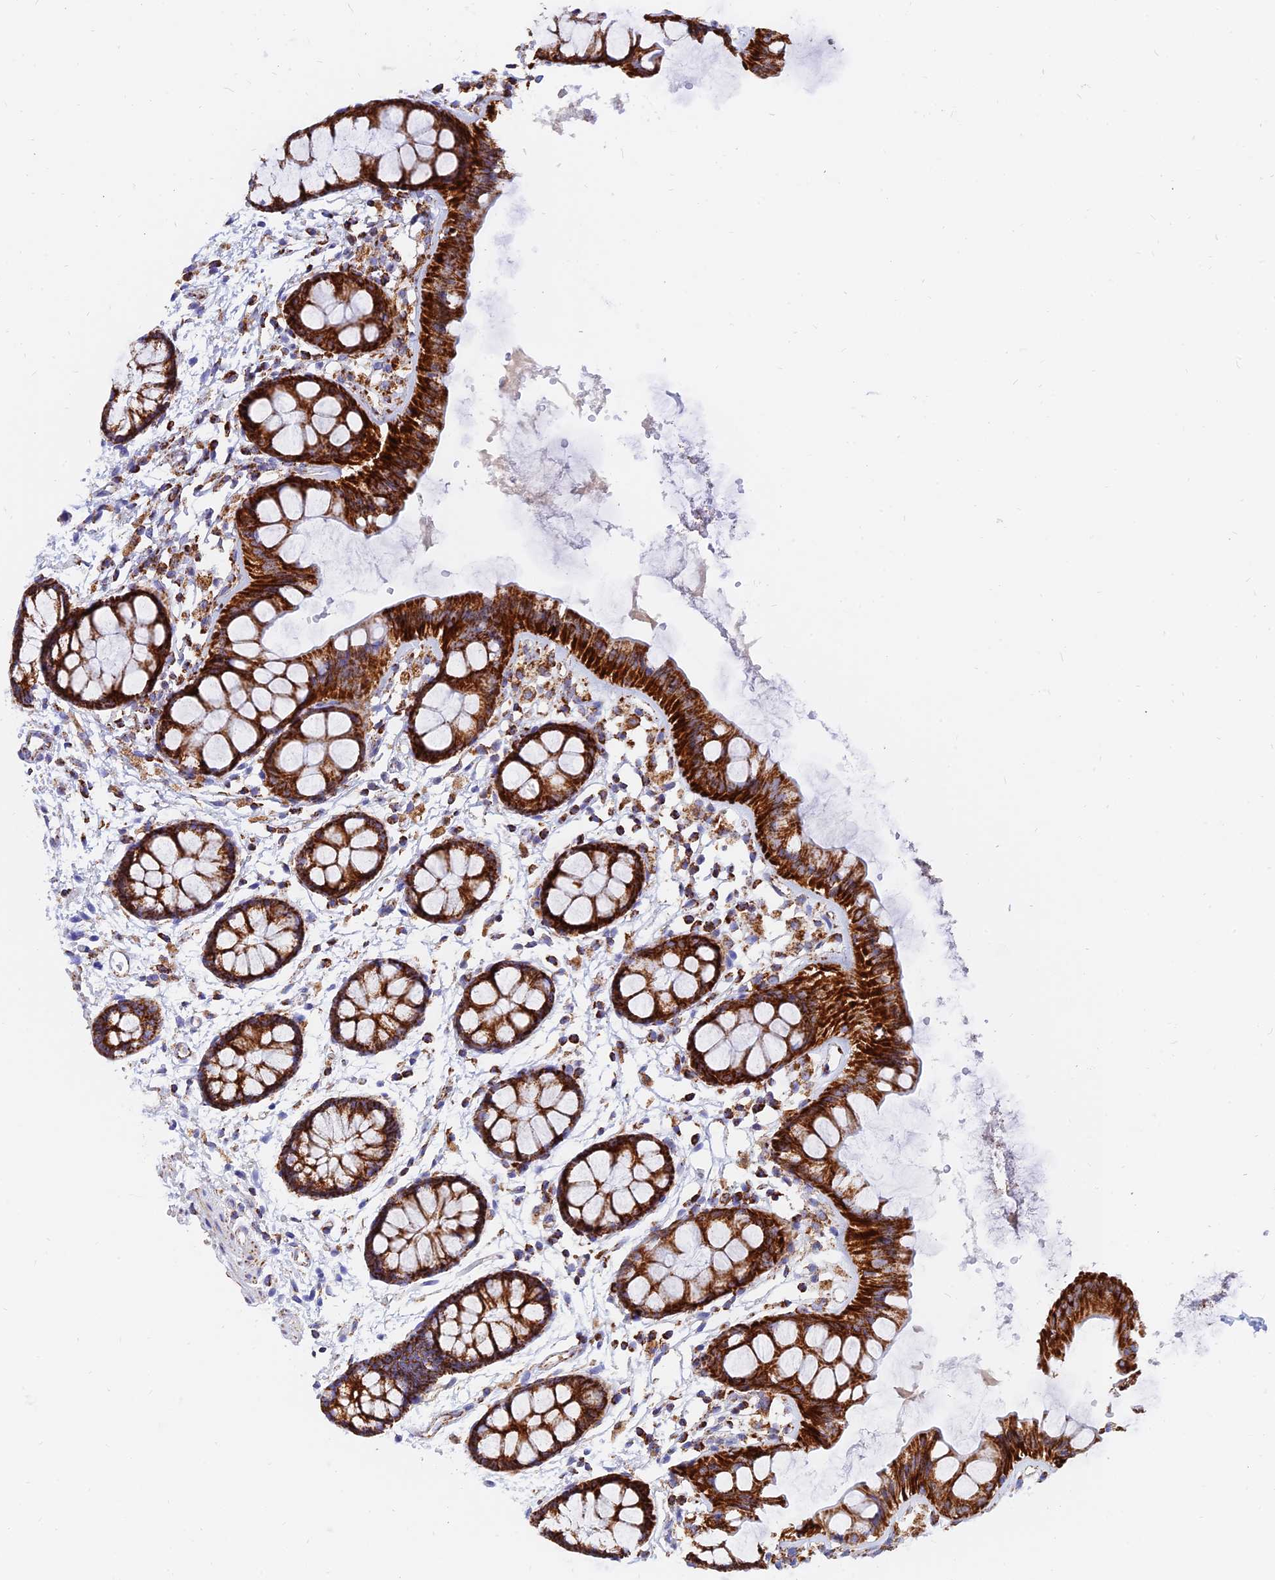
{"staining": {"intensity": "strong", "quantity": ">75%", "location": "cytoplasmic/membranous"}, "tissue": "rectum", "cell_type": "Glandular cells", "image_type": "normal", "snomed": [{"axis": "morphology", "description": "Normal tissue, NOS"}, {"axis": "topography", "description": "Rectum"}], "caption": "A histopathology image showing strong cytoplasmic/membranous staining in approximately >75% of glandular cells in normal rectum, as visualized by brown immunohistochemical staining.", "gene": "NDUFB6", "patient": {"sex": "female", "age": 66}}